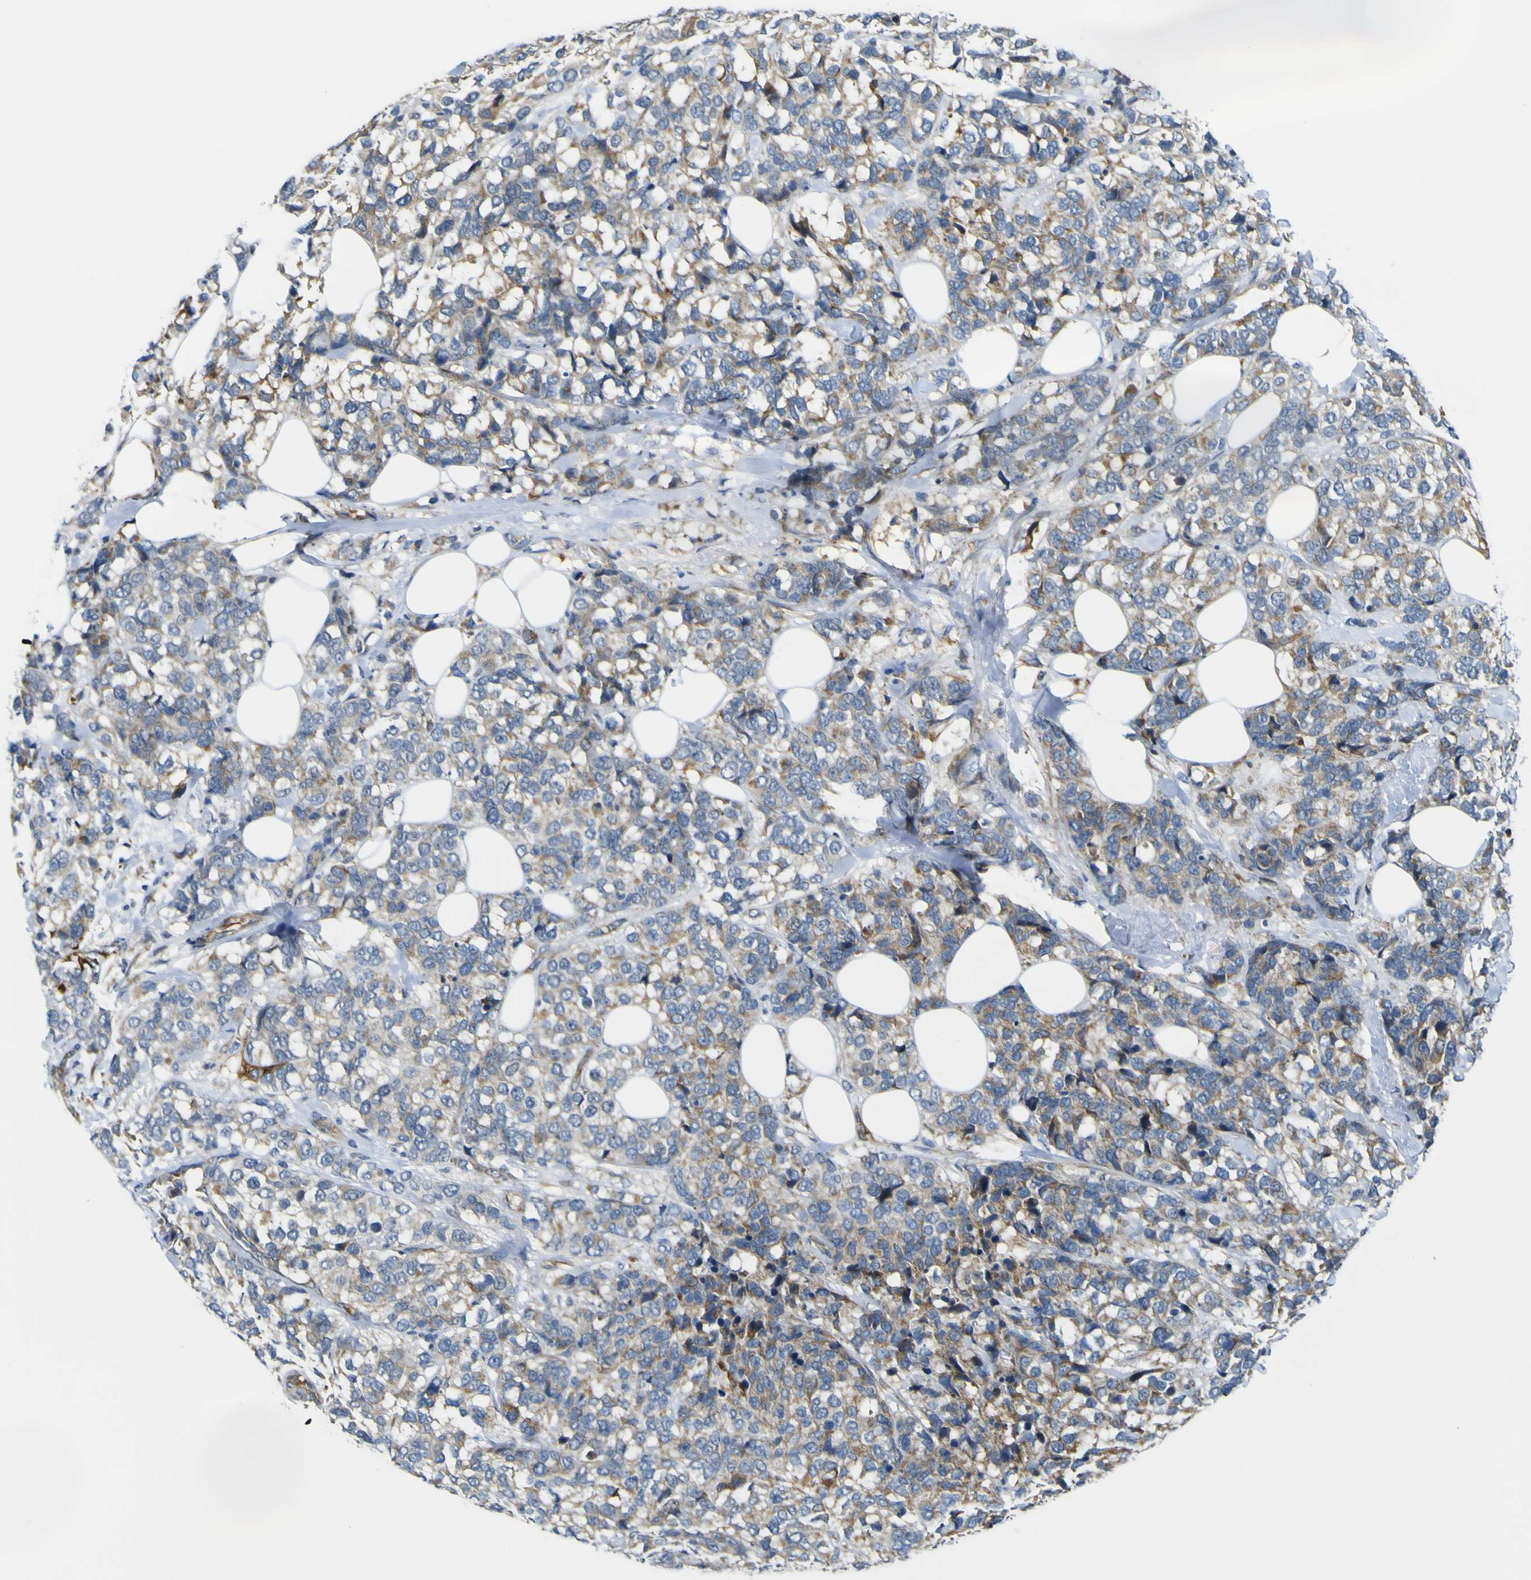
{"staining": {"intensity": "moderate", "quantity": ">75%", "location": "cytoplasmic/membranous"}, "tissue": "breast cancer", "cell_type": "Tumor cells", "image_type": "cancer", "snomed": [{"axis": "morphology", "description": "Lobular carcinoma"}, {"axis": "topography", "description": "Breast"}], "caption": "The photomicrograph reveals immunohistochemical staining of breast cancer. There is moderate cytoplasmic/membranous staining is identified in about >75% of tumor cells. (Stains: DAB (3,3'-diaminobenzidine) in brown, nuclei in blue, Microscopy: brightfield microscopy at high magnification).", "gene": "KDM7A", "patient": {"sex": "female", "age": 59}}